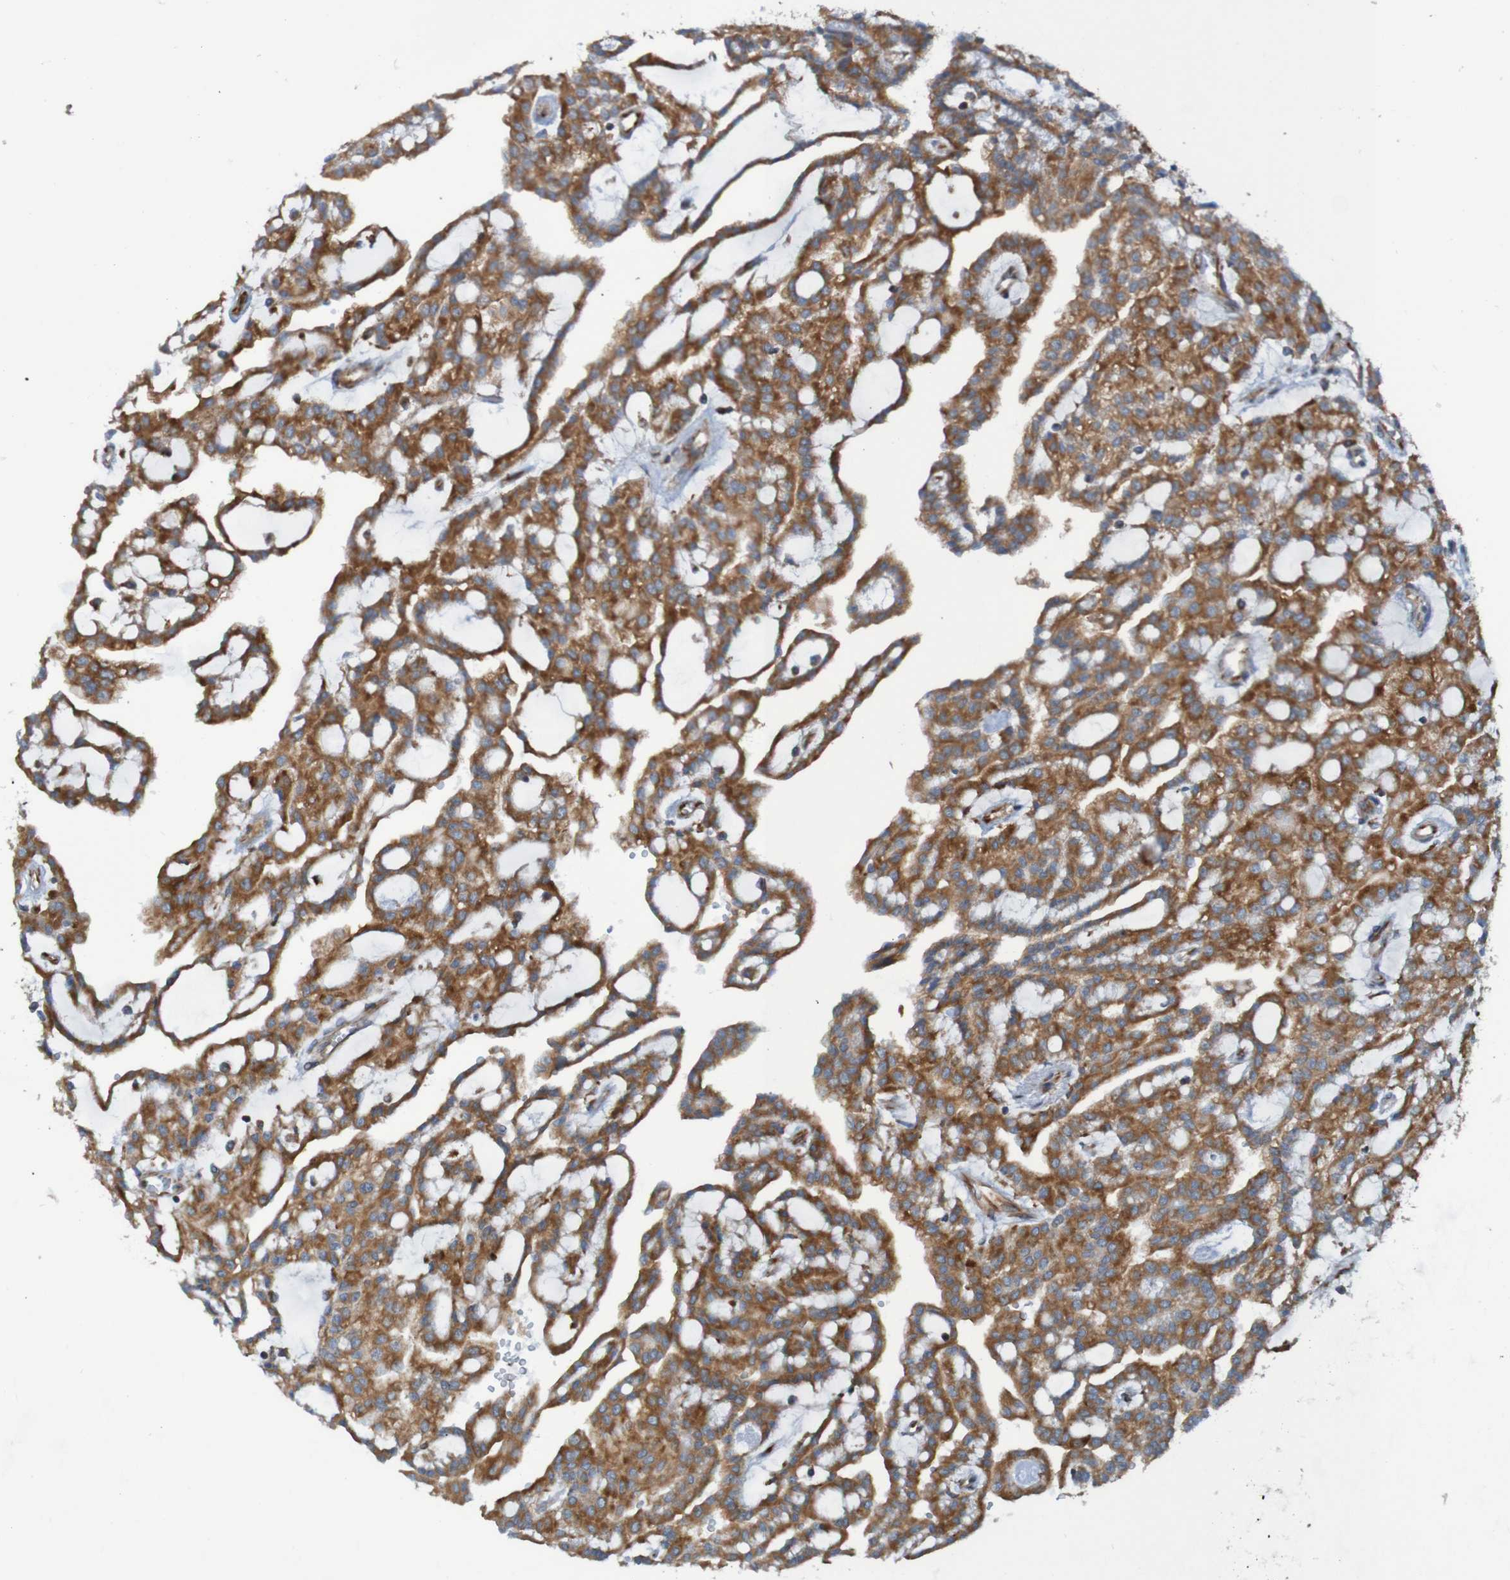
{"staining": {"intensity": "moderate", "quantity": ">75%", "location": "cytoplasmic/membranous"}, "tissue": "renal cancer", "cell_type": "Tumor cells", "image_type": "cancer", "snomed": [{"axis": "morphology", "description": "Adenocarcinoma, NOS"}, {"axis": "topography", "description": "Kidney"}], "caption": "There is medium levels of moderate cytoplasmic/membranous staining in tumor cells of renal cancer (adenocarcinoma), as demonstrated by immunohistochemical staining (brown color).", "gene": "RPL10", "patient": {"sex": "male", "age": 63}}